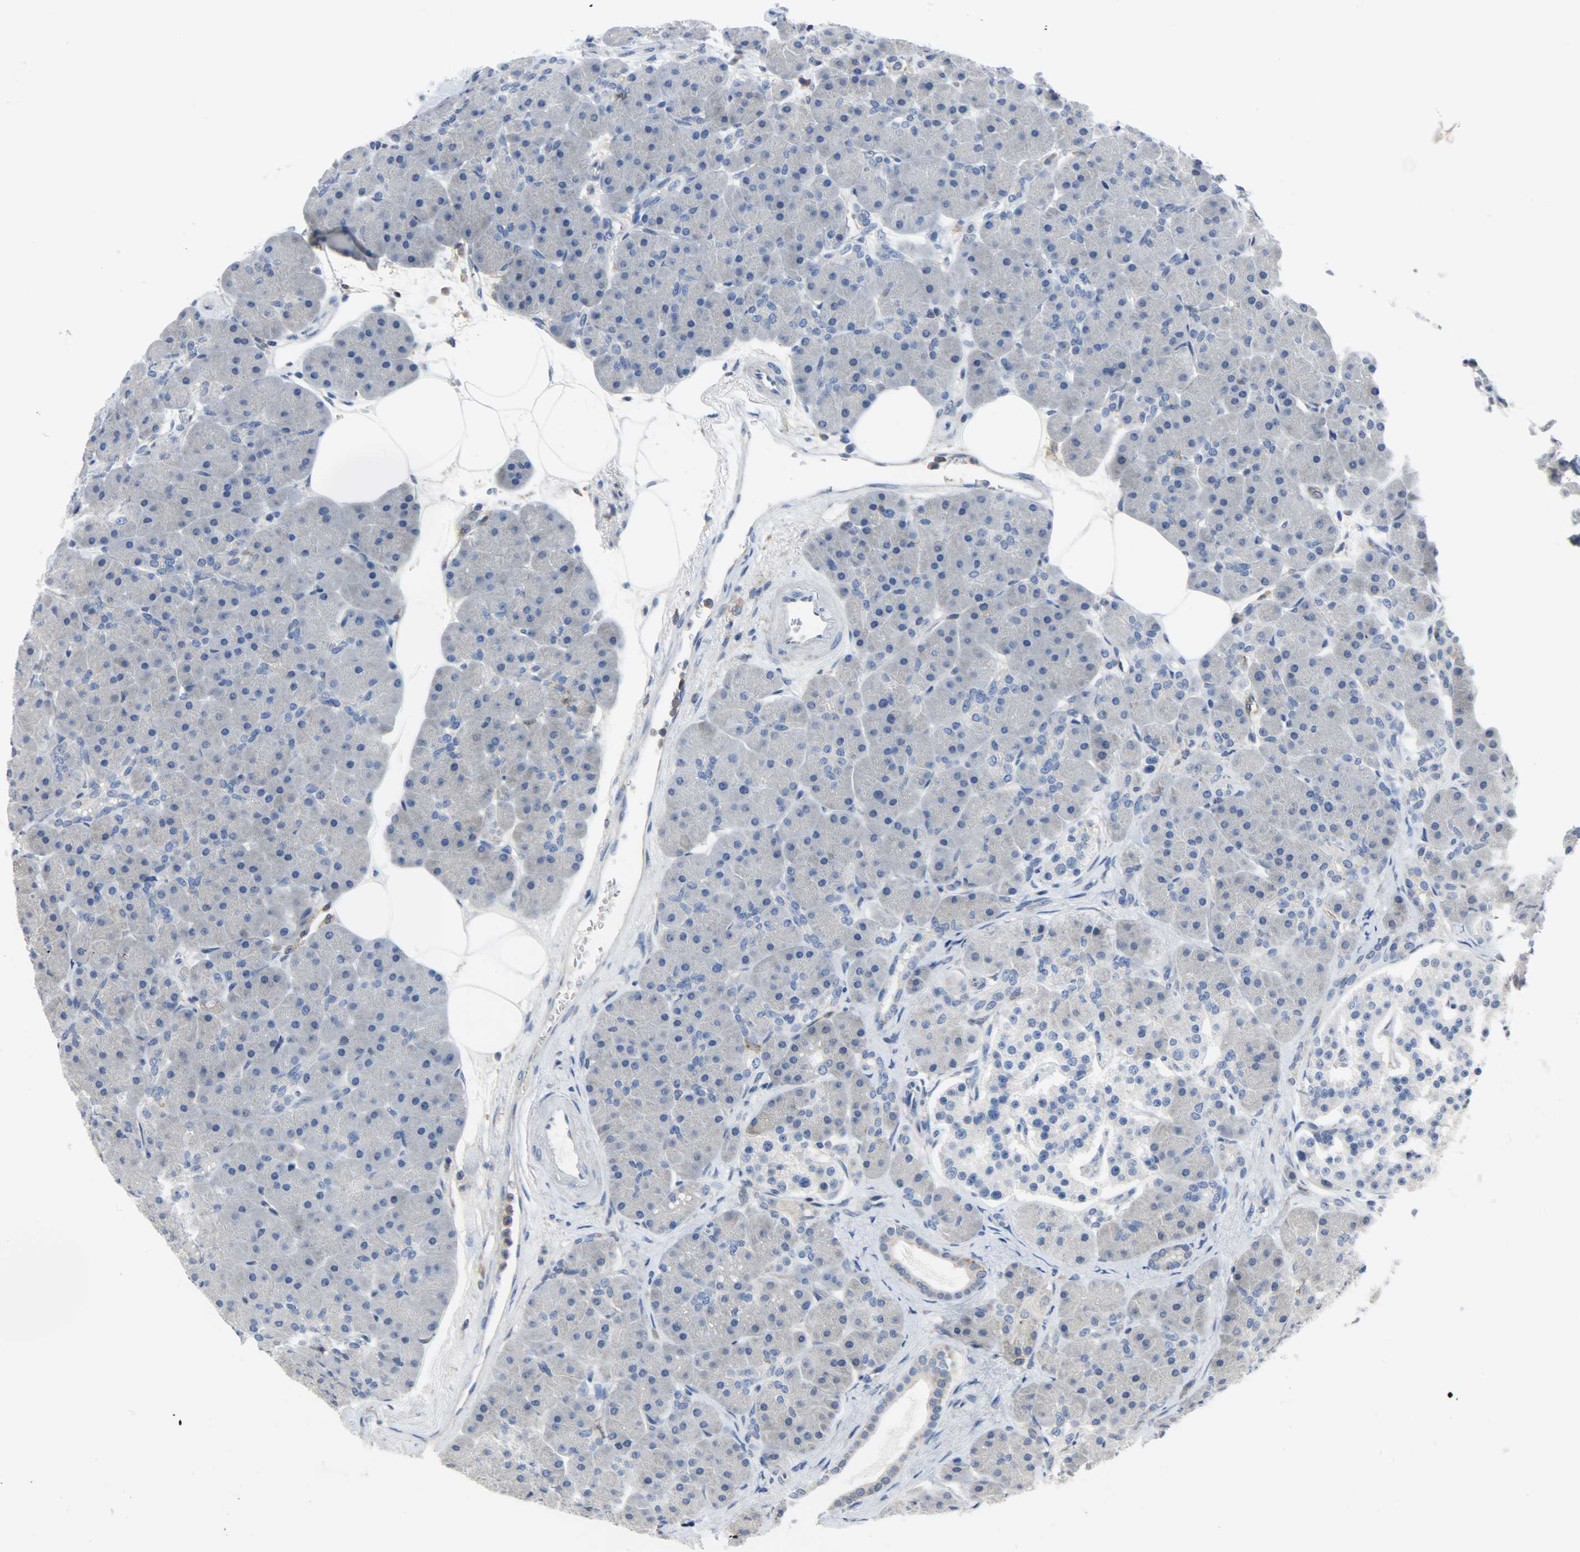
{"staining": {"intensity": "weak", "quantity": "25%-75%", "location": "cytoplasmic/membranous"}, "tissue": "pancreas", "cell_type": "Exocrine glandular cells", "image_type": "normal", "snomed": [{"axis": "morphology", "description": "Normal tissue, NOS"}, {"axis": "topography", "description": "Pancreas"}], "caption": "A low amount of weak cytoplasmic/membranous expression is appreciated in about 25%-75% of exocrine glandular cells in benign pancreas.", "gene": "TRIM21", "patient": {"sex": "male", "age": 66}}